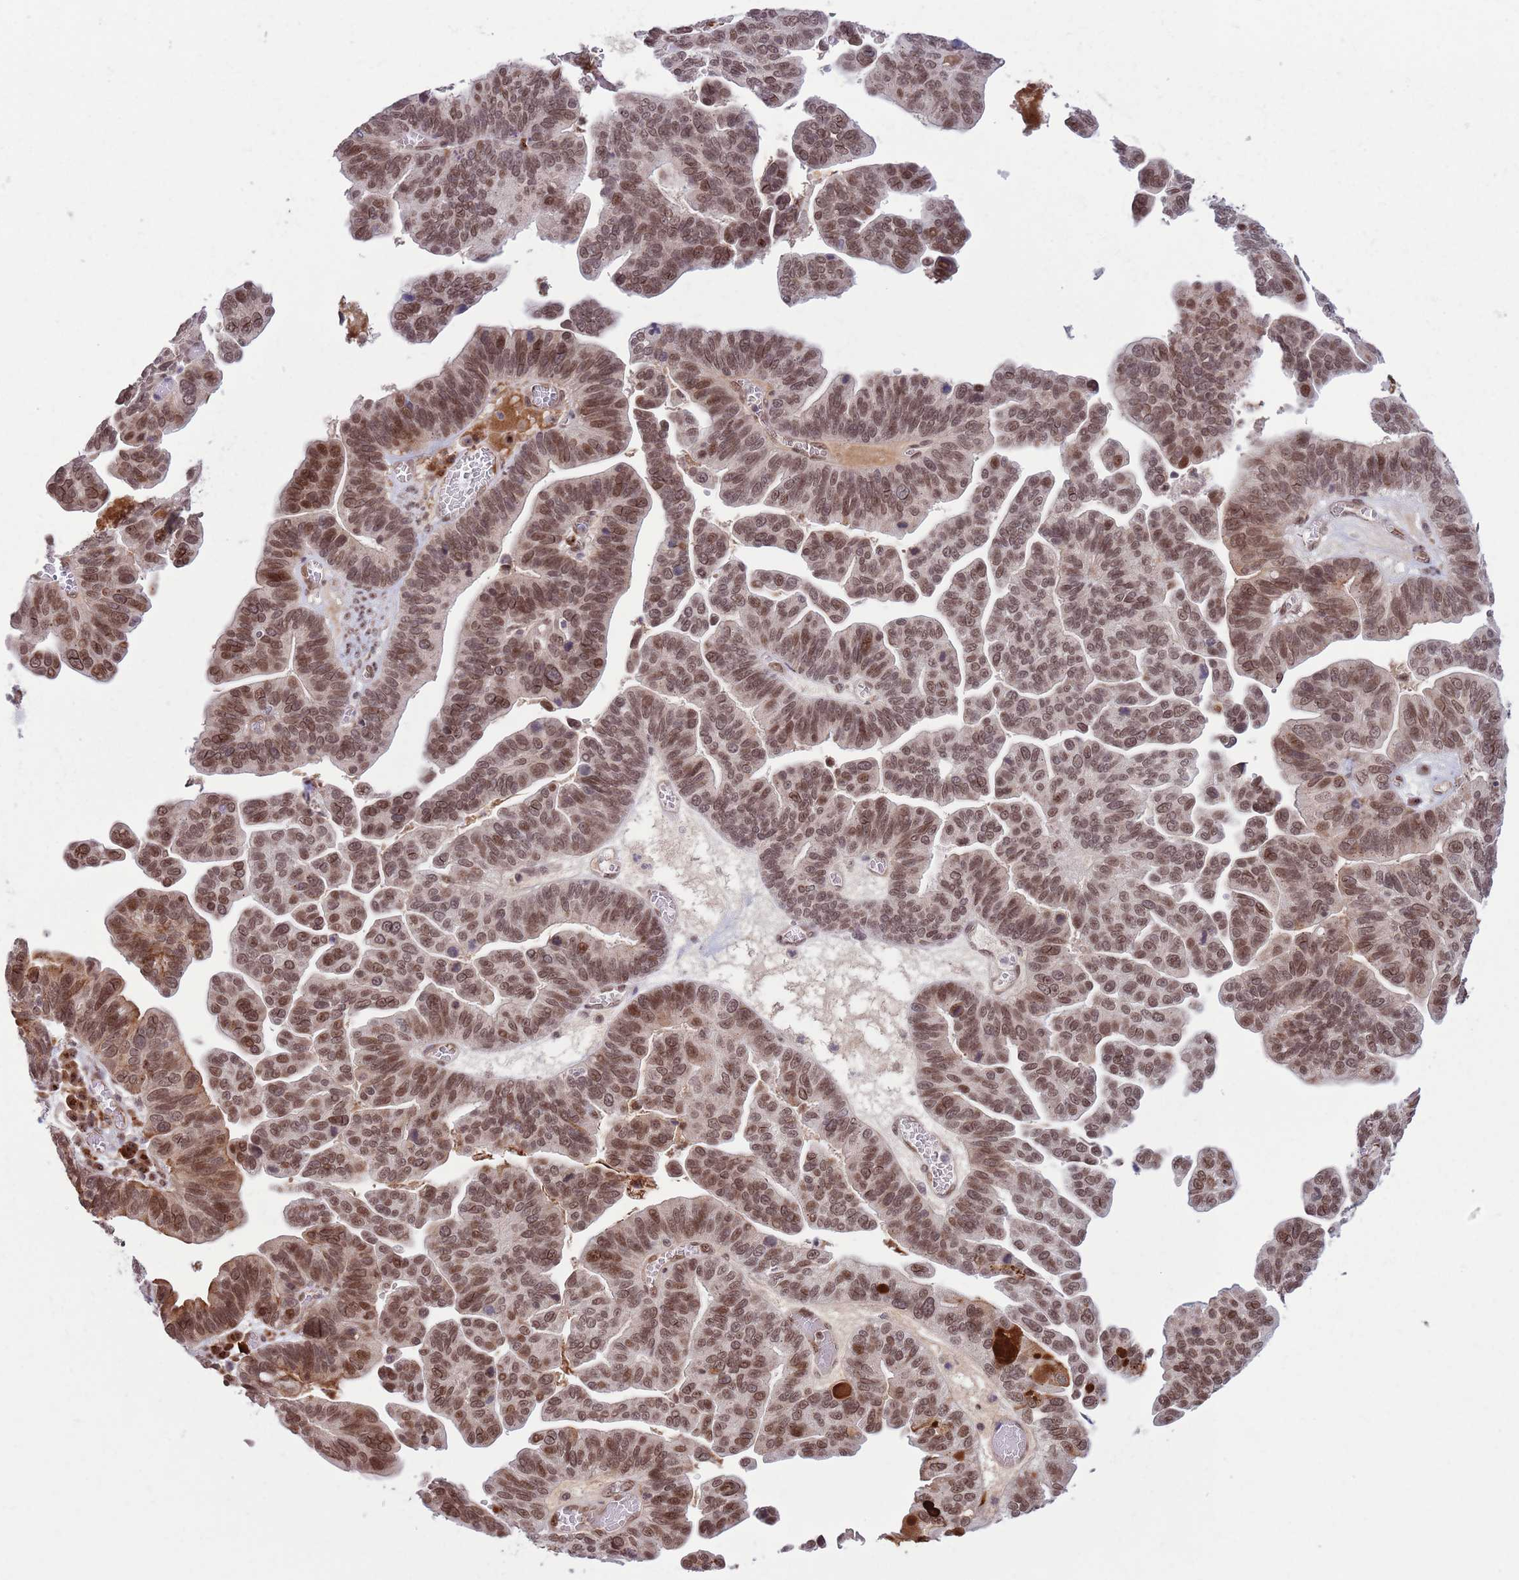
{"staining": {"intensity": "moderate", "quantity": ">75%", "location": "nuclear"}, "tissue": "ovarian cancer", "cell_type": "Tumor cells", "image_type": "cancer", "snomed": [{"axis": "morphology", "description": "Cystadenocarcinoma, serous, NOS"}, {"axis": "topography", "description": "Ovary"}], "caption": "This is an image of immunohistochemistry (IHC) staining of ovarian serous cystadenocarcinoma, which shows moderate staining in the nuclear of tumor cells.", "gene": "SIPA1L3", "patient": {"sex": "female", "age": 56}}